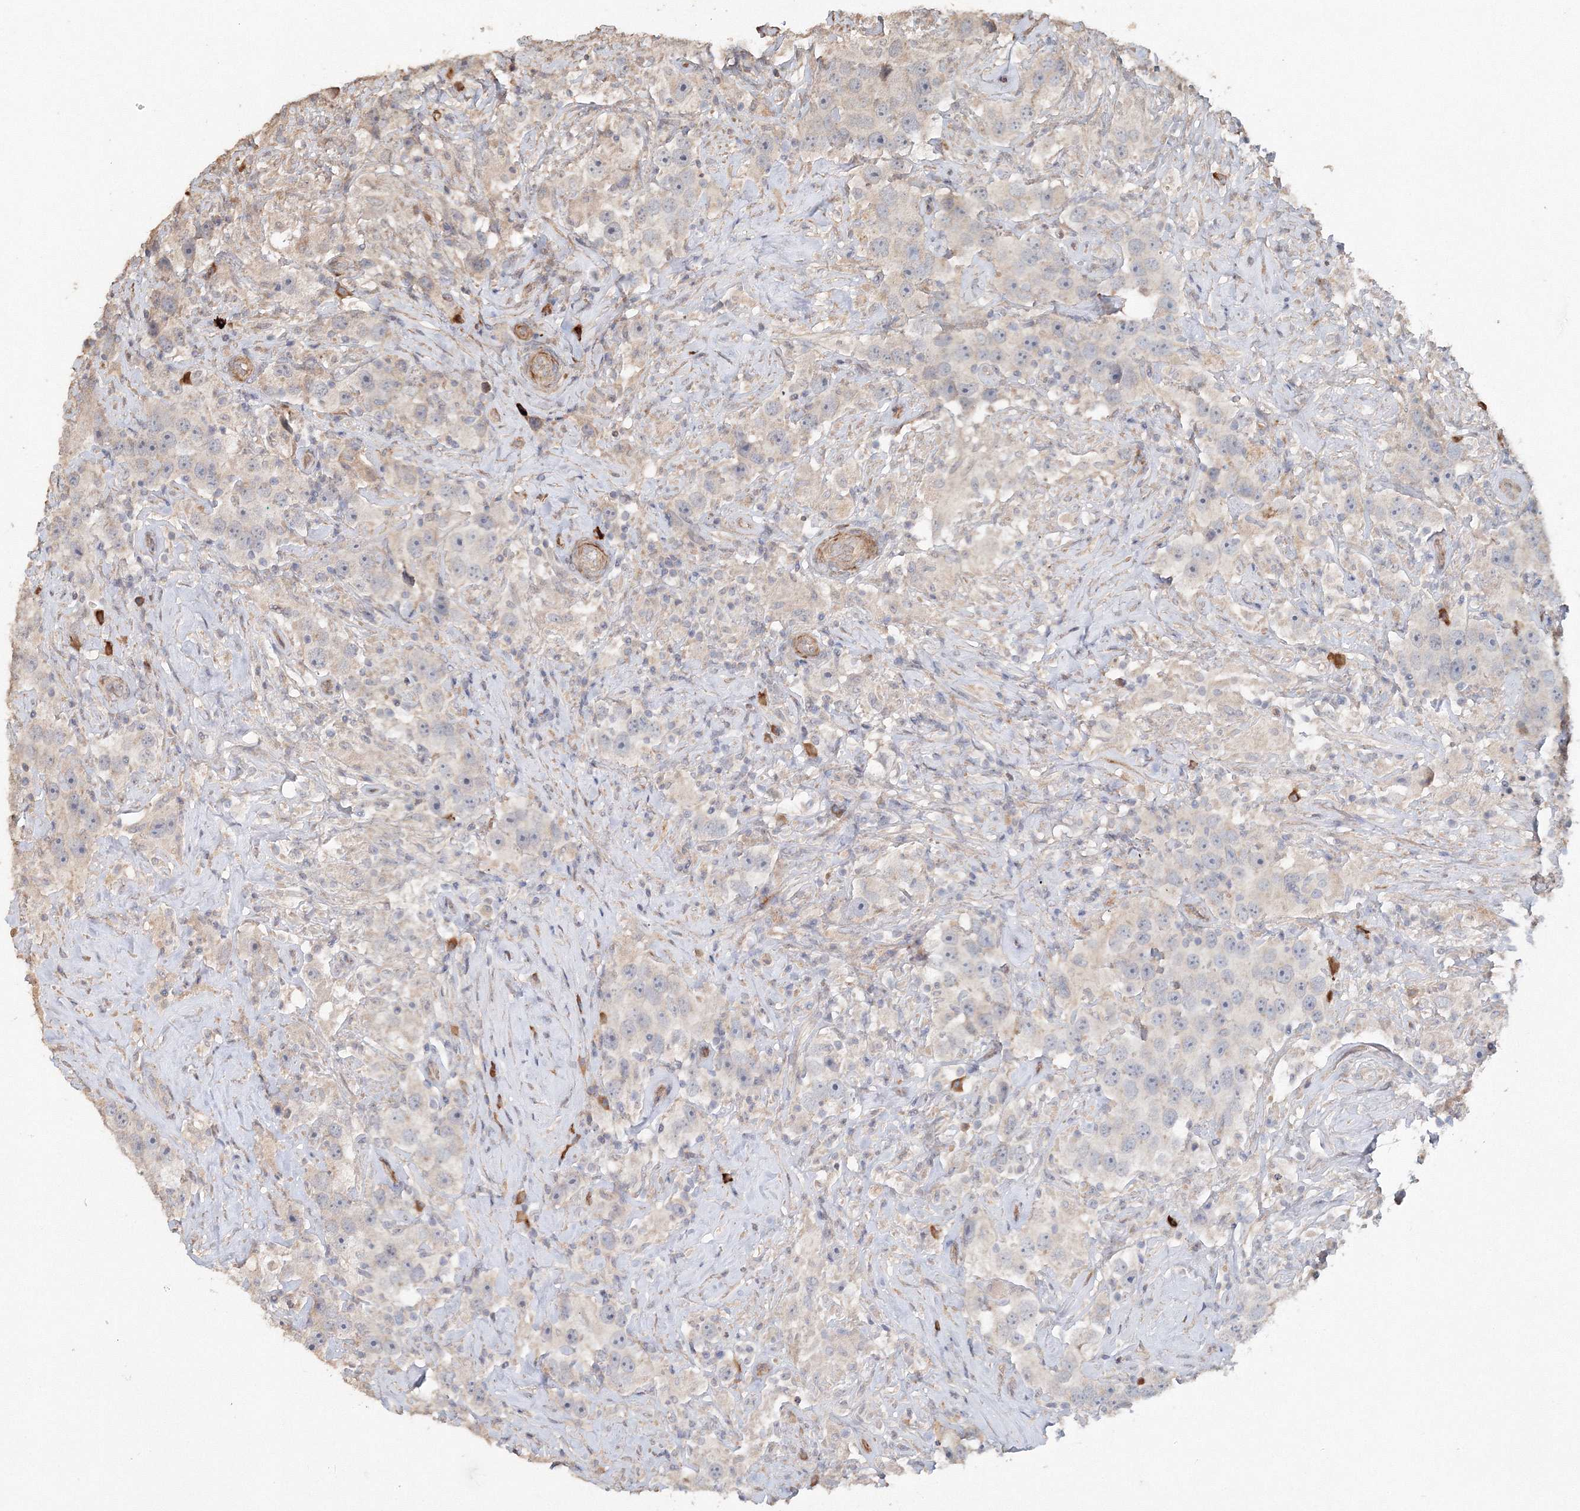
{"staining": {"intensity": "negative", "quantity": "none", "location": "none"}, "tissue": "testis cancer", "cell_type": "Tumor cells", "image_type": "cancer", "snomed": [{"axis": "morphology", "description": "Seminoma, NOS"}, {"axis": "topography", "description": "Testis"}], "caption": "A histopathology image of human testis cancer is negative for staining in tumor cells. Nuclei are stained in blue.", "gene": "NALF2", "patient": {"sex": "male", "age": 49}}